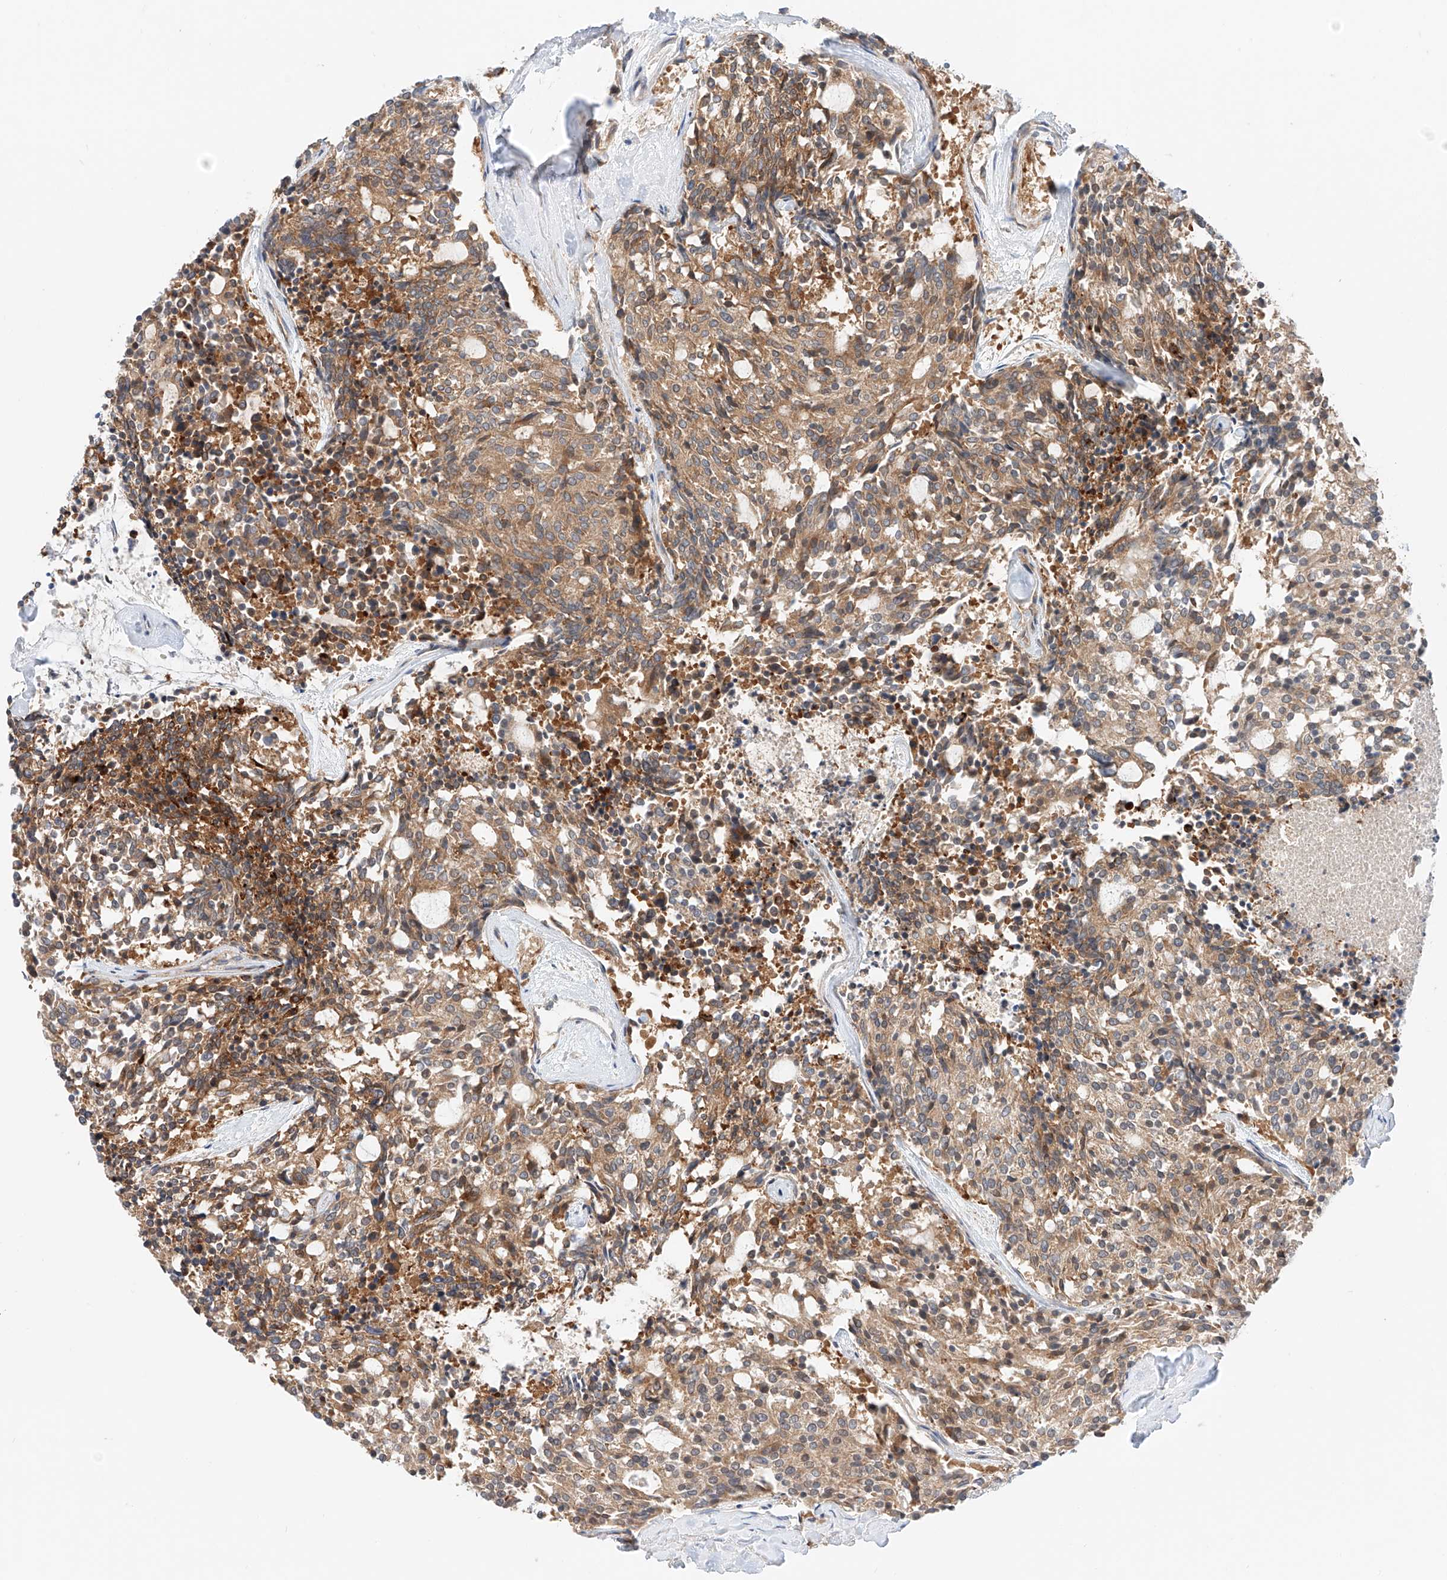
{"staining": {"intensity": "weak", "quantity": ">75%", "location": "cytoplasmic/membranous"}, "tissue": "carcinoid", "cell_type": "Tumor cells", "image_type": "cancer", "snomed": [{"axis": "morphology", "description": "Carcinoid, malignant, NOS"}, {"axis": "topography", "description": "Pancreas"}], "caption": "High-power microscopy captured an immunohistochemistry (IHC) photomicrograph of carcinoid (malignant), revealing weak cytoplasmic/membranous staining in approximately >75% of tumor cells. (DAB IHC, brown staining for protein, blue staining for nuclei).", "gene": "MFN2", "patient": {"sex": "female", "age": 54}}